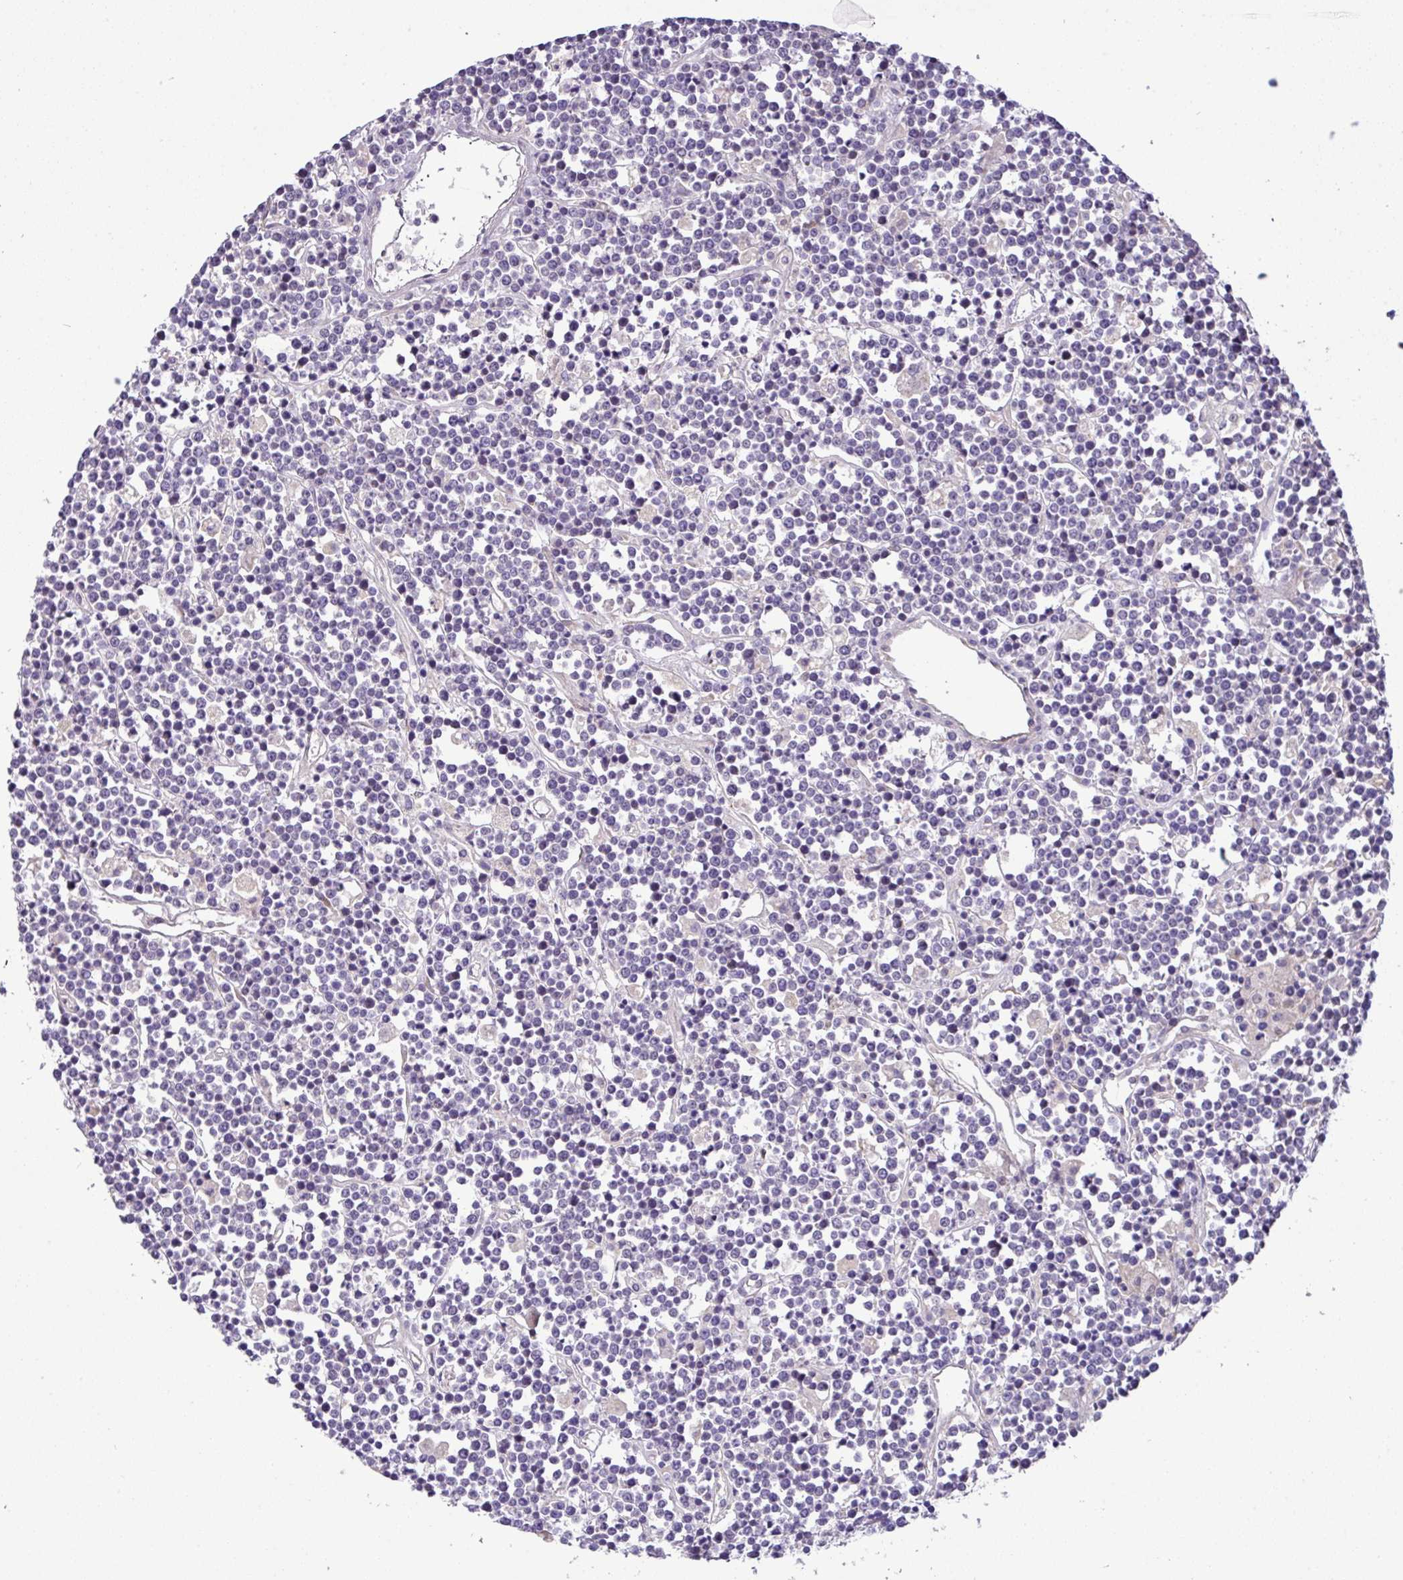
{"staining": {"intensity": "negative", "quantity": "none", "location": "none"}, "tissue": "lymphoma", "cell_type": "Tumor cells", "image_type": "cancer", "snomed": [{"axis": "morphology", "description": "Malignant lymphoma, non-Hodgkin's type, High grade"}, {"axis": "topography", "description": "Ovary"}], "caption": "DAB (3,3'-diaminobenzidine) immunohistochemical staining of high-grade malignant lymphoma, non-Hodgkin's type exhibits no significant staining in tumor cells.", "gene": "EPN3", "patient": {"sex": "female", "age": 56}}